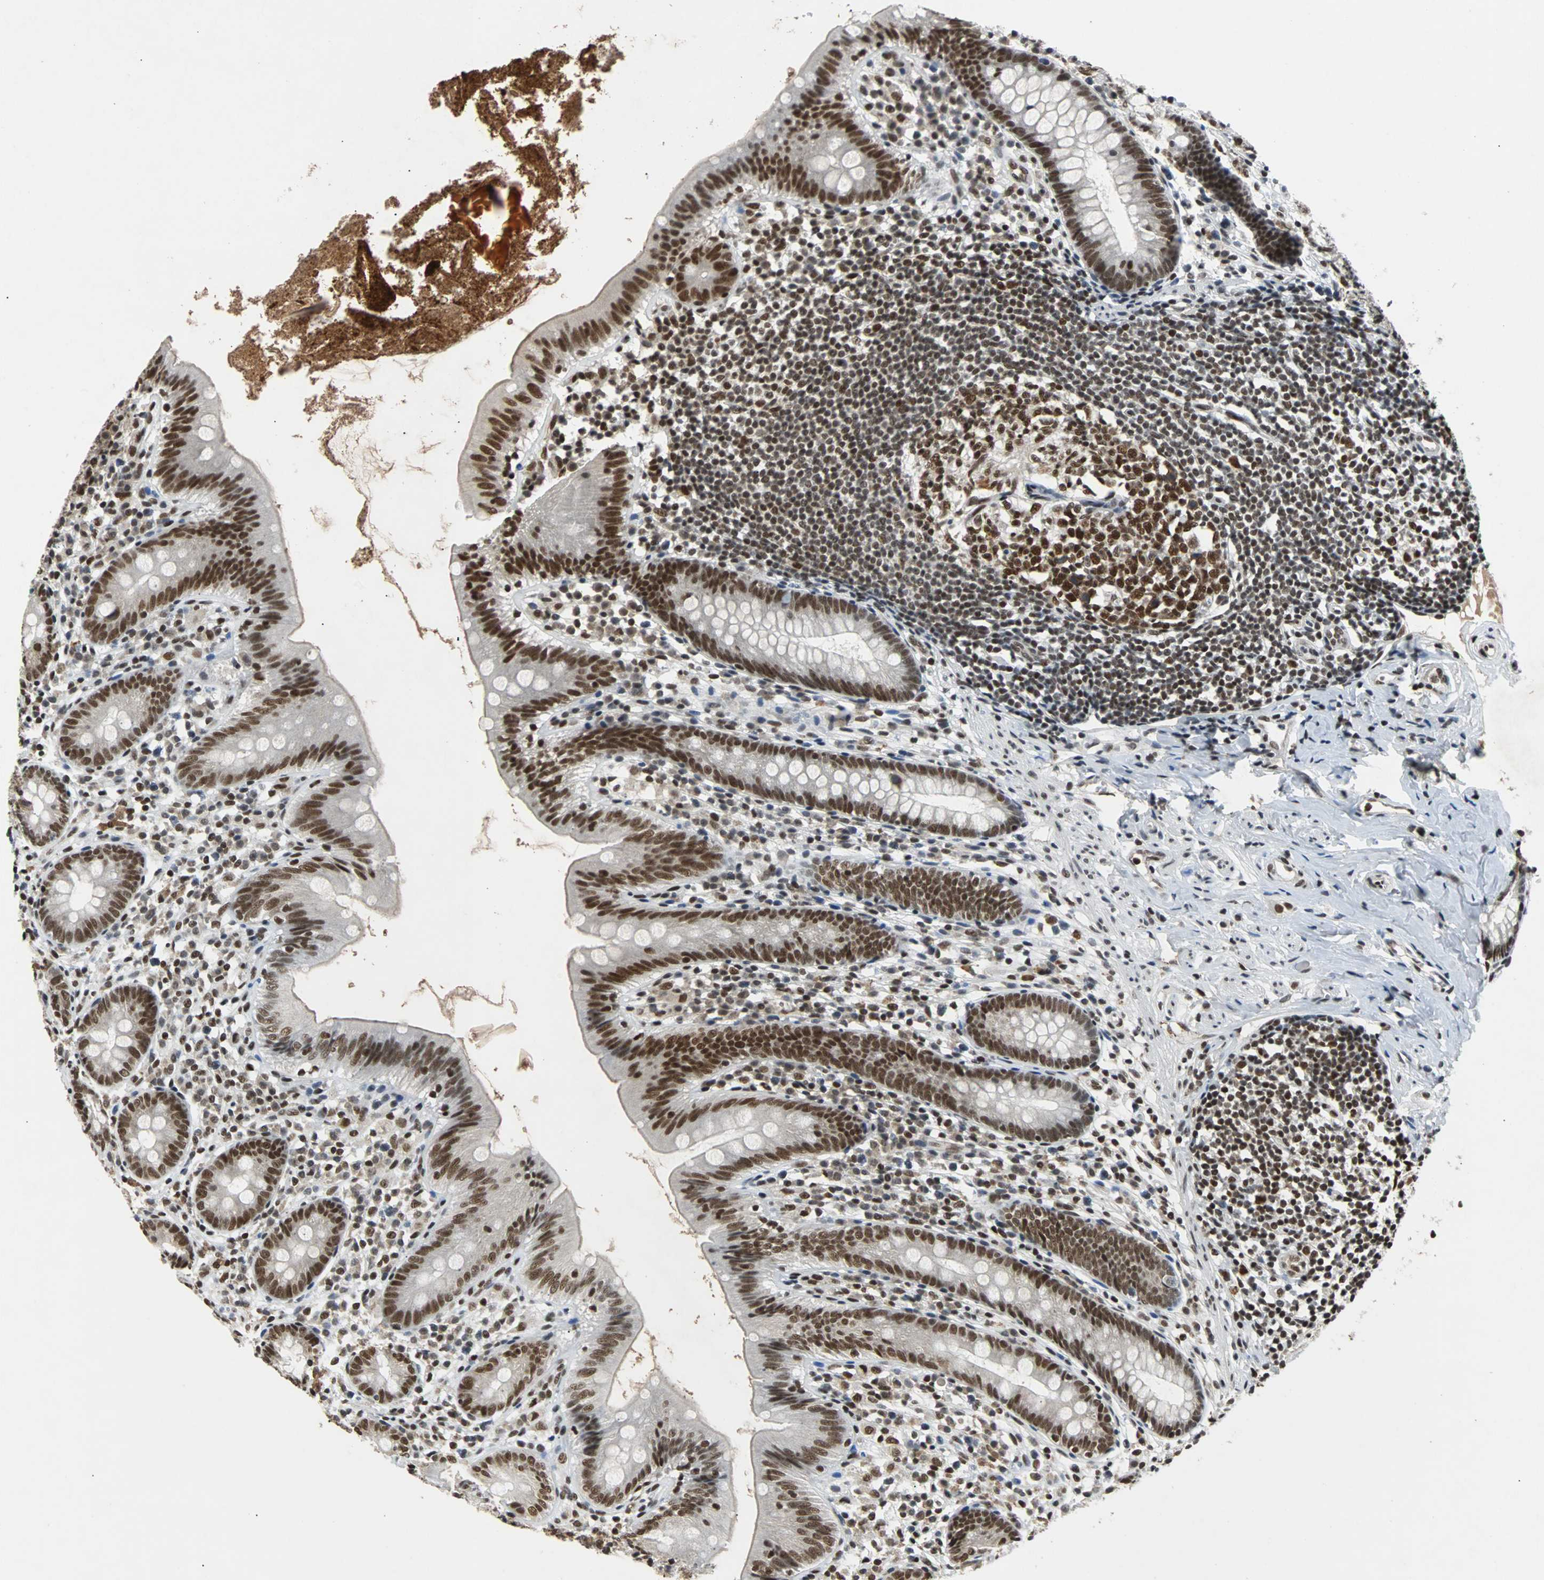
{"staining": {"intensity": "strong", "quantity": ">75%", "location": "nuclear"}, "tissue": "appendix", "cell_type": "Glandular cells", "image_type": "normal", "snomed": [{"axis": "morphology", "description": "Normal tissue, NOS"}, {"axis": "topography", "description": "Appendix"}], "caption": "Approximately >75% of glandular cells in normal appendix exhibit strong nuclear protein positivity as visualized by brown immunohistochemical staining.", "gene": "GATAD2A", "patient": {"sex": "male", "age": 52}}